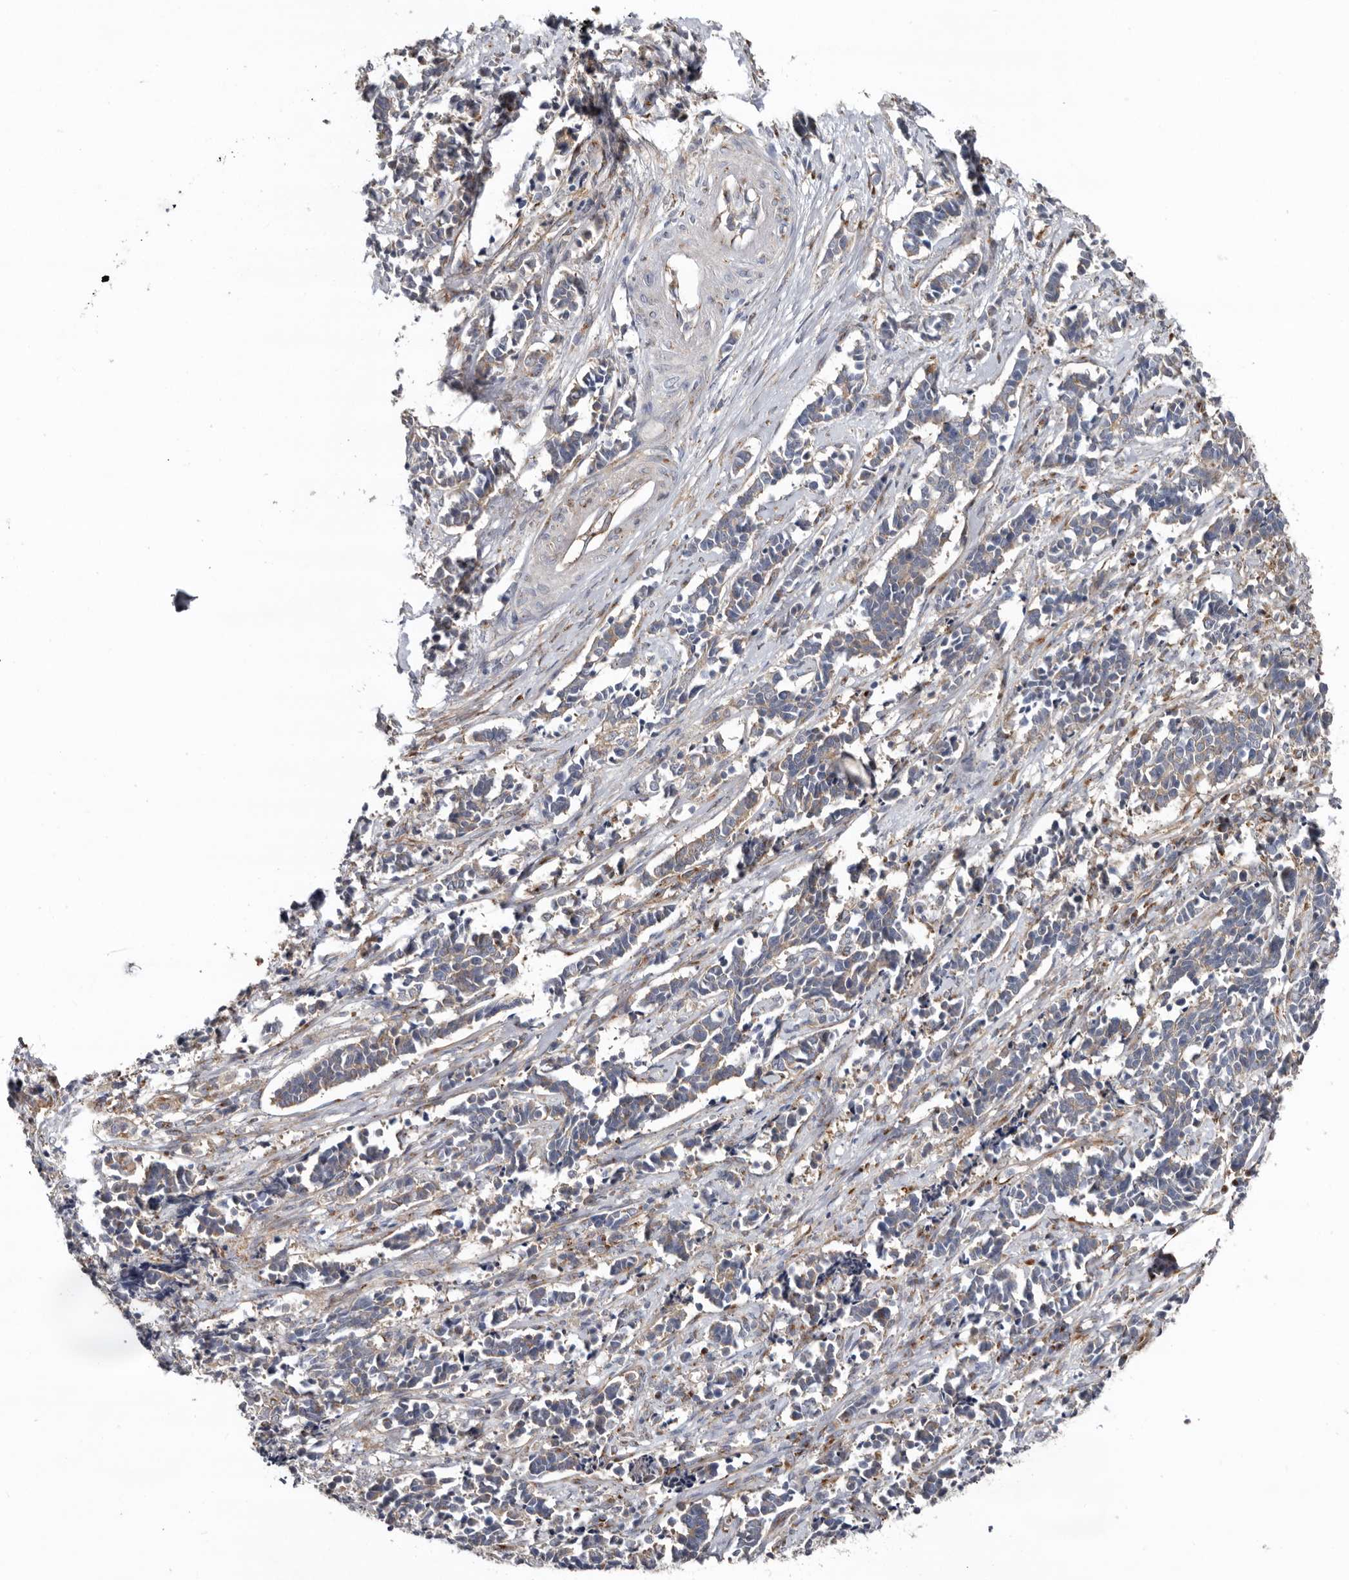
{"staining": {"intensity": "negative", "quantity": "none", "location": "none"}, "tissue": "cervical cancer", "cell_type": "Tumor cells", "image_type": "cancer", "snomed": [{"axis": "morphology", "description": "Normal tissue, NOS"}, {"axis": "morphology", "description": "Squamous cell carcinoma, NOS"}, {"axis": "topography", "description": "Cervix"}], "caption": "Tumor cells show no significant protein positivity in cervical cancer (squamous cell carcinoma). The staining is performed using DAB brown chromogen with nuclei counter-stained in using hematoxylin.", "gene": "LUZP1", "patient": {"sex": "female", "age": 35}}